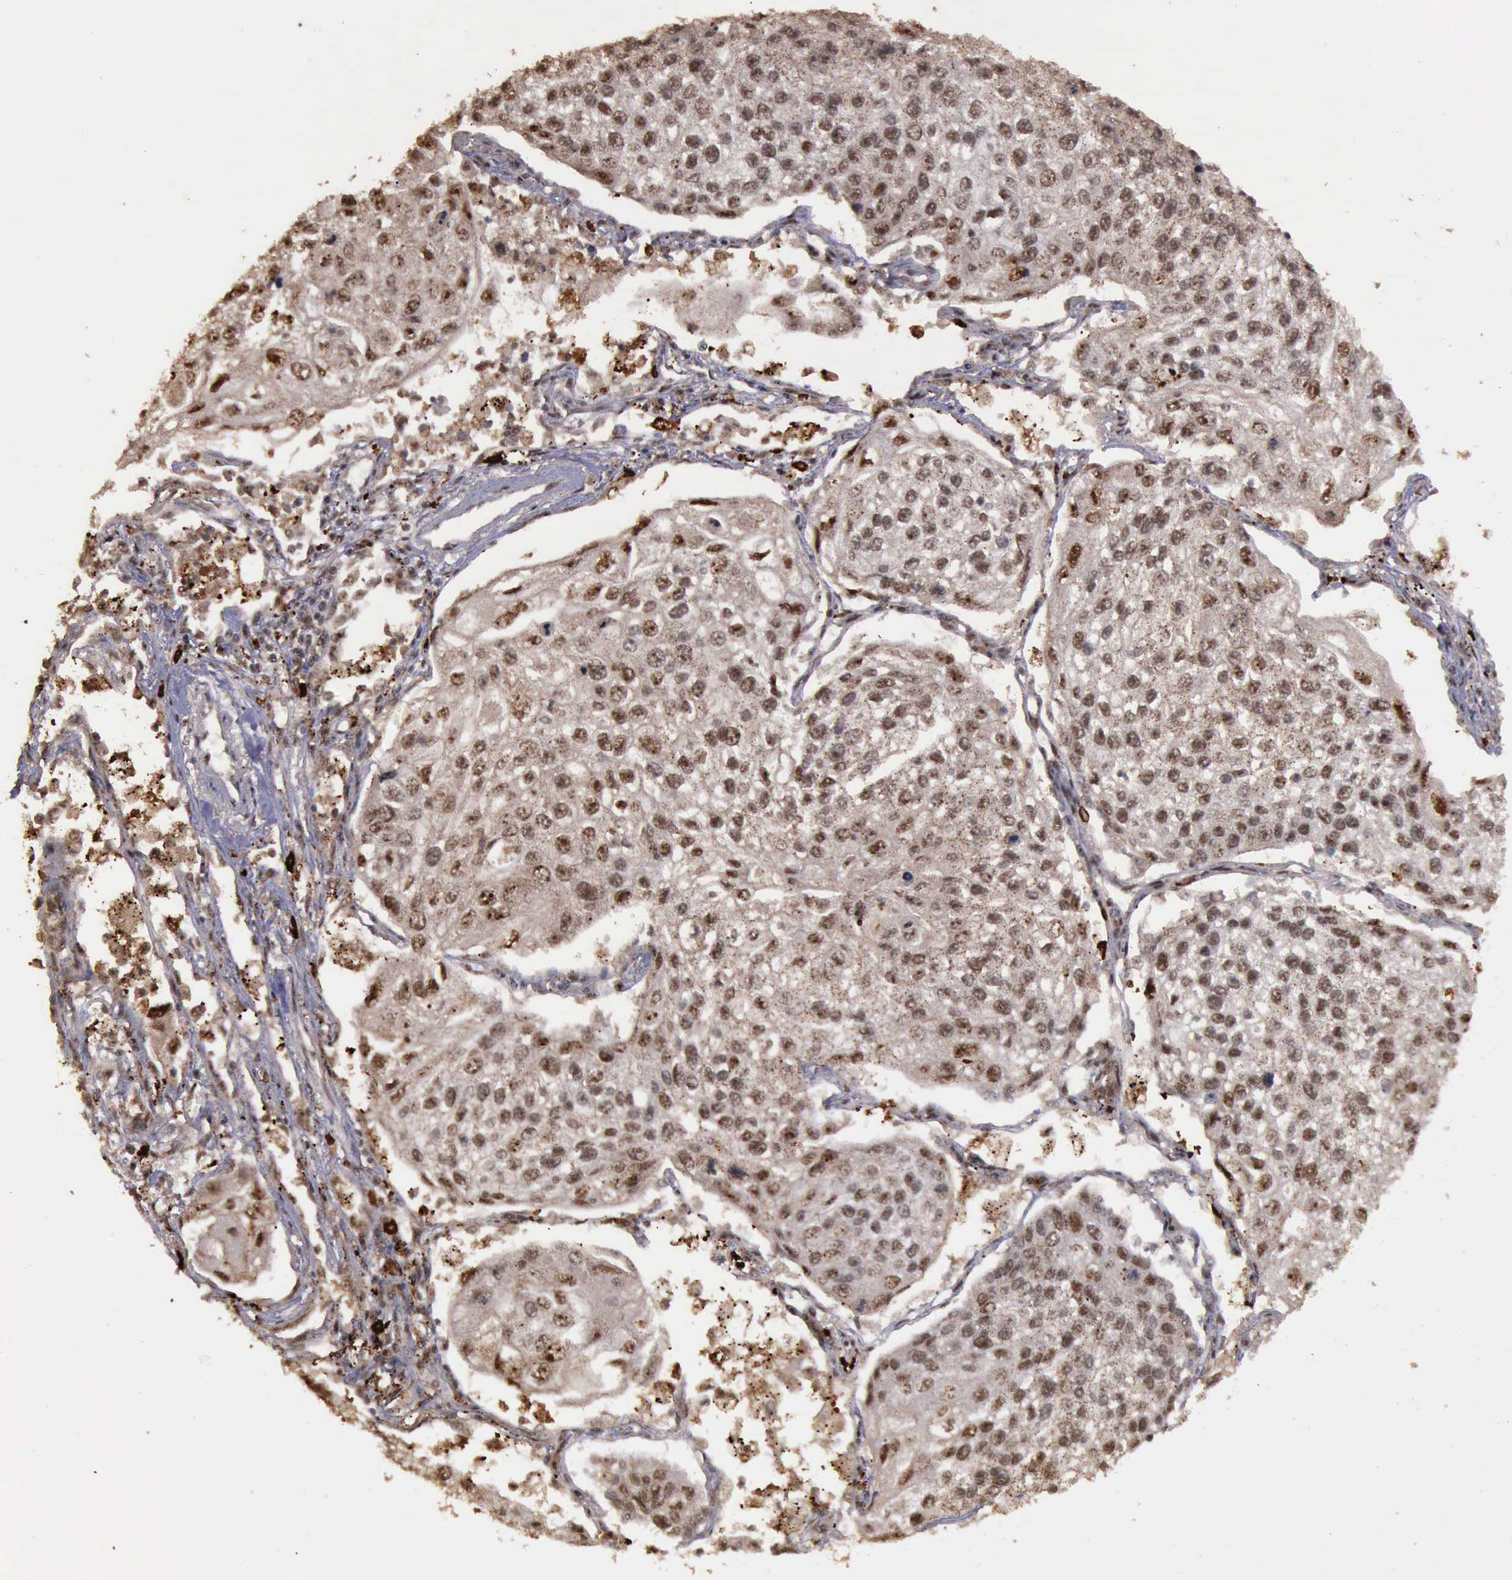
{"staining": {"intensity": "moderate", "quantity": ">75%", "location": "nuclear"}, "tissue": "lung cancer", "cell_type": "Tumor cells", "image_type": "cancer", "snomed": [{"axis": "morphology", "description": "Squamous cell carcinoma, NOS"}, {"axis": "topography", "description": "Lung"}], "caption": "Protein staining of lung cancer (squamous cell carcinoma) tissue exhibits moderate nuclear positivity in approximately >75% of tumor cells.", "gene": "TRMT2A", "patient": {"sex": "male", "age": 75}}